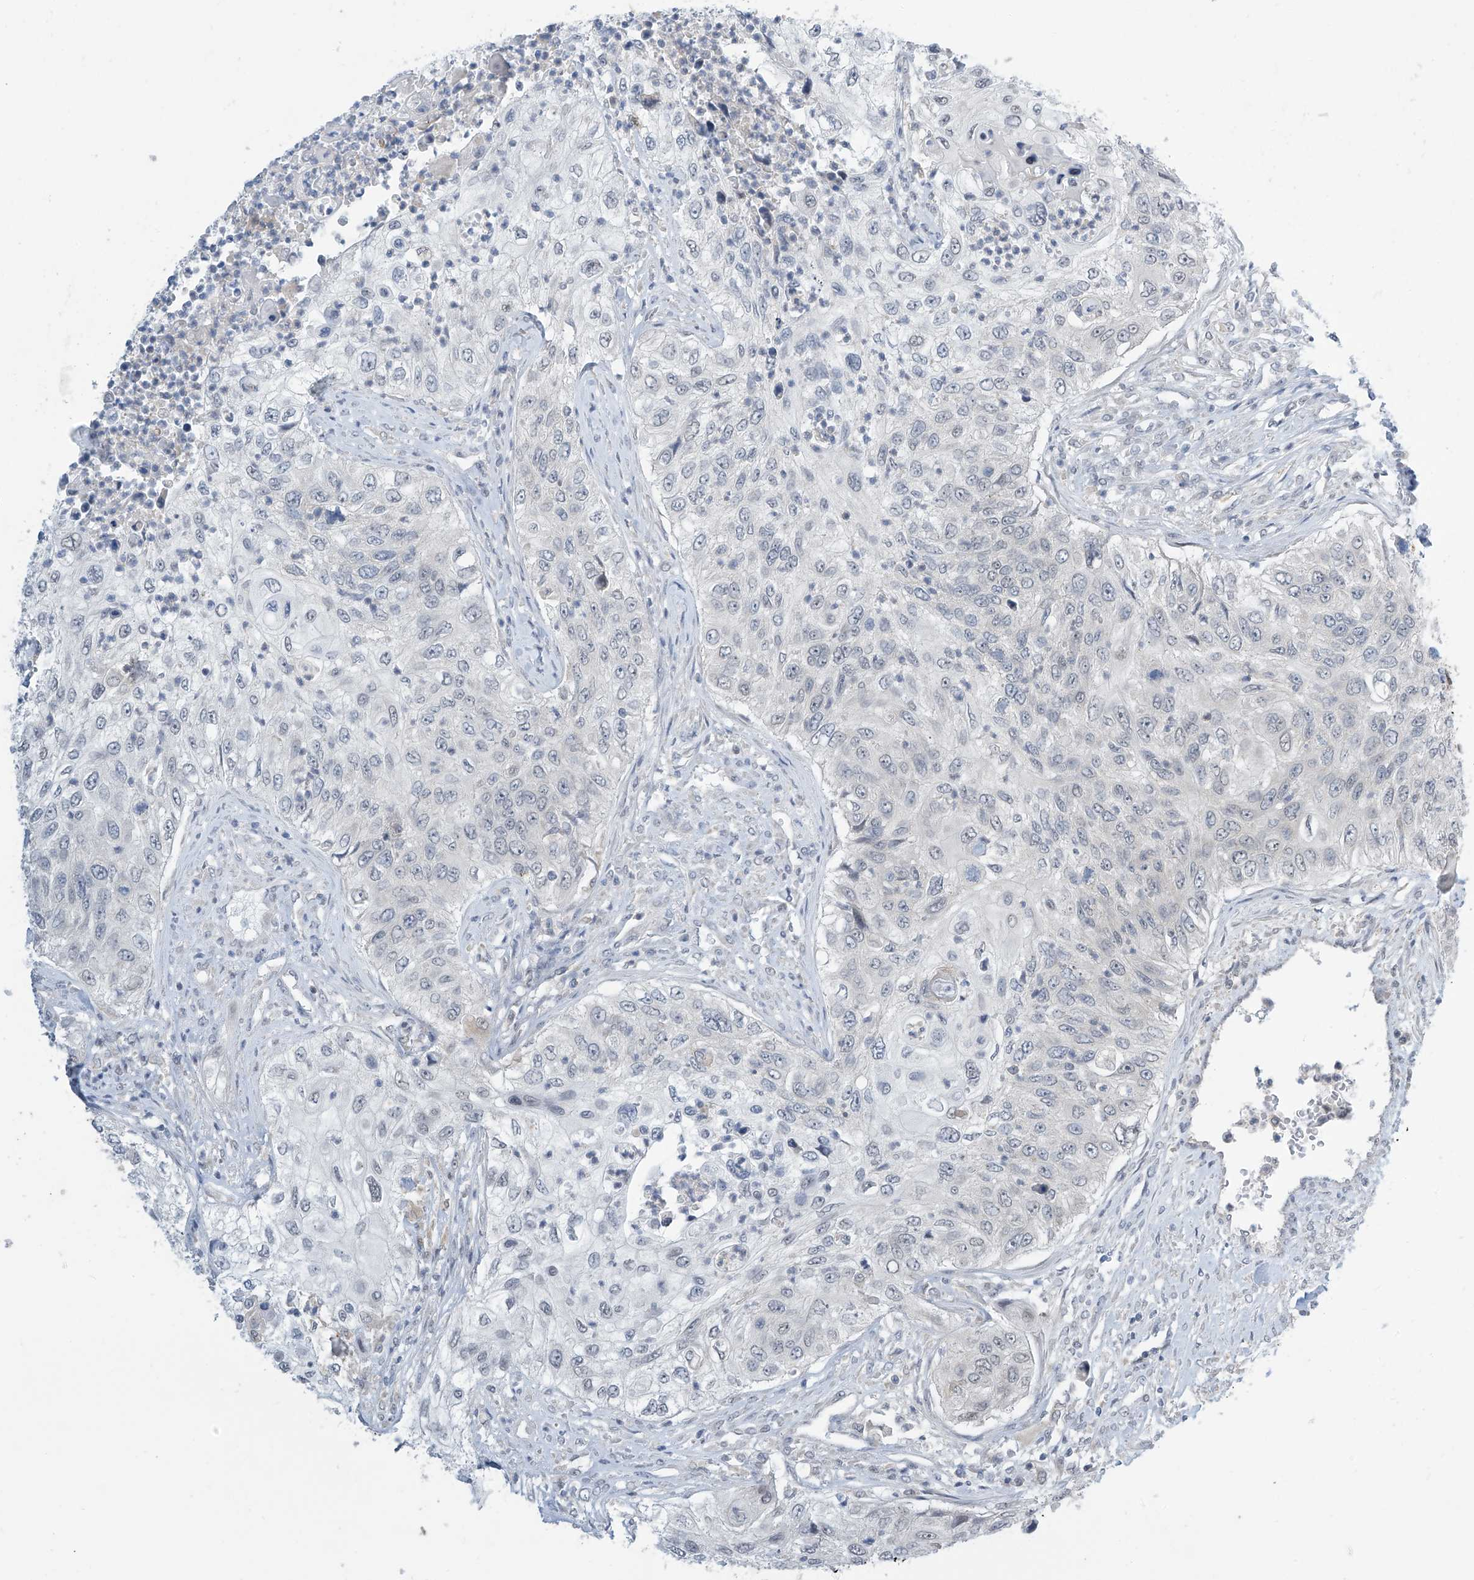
{"staining": {"intensity": "negative", "quantity": "none", "location": "none"}, "tissue": "urothelial cancer", "cell_type": "Tumor cells", "image_type": "cancer", "snomed": [{"axis": "morphology", "description": "Urothelial carcinoma, High grade"}, {"axis": "topography", "description": "Urinary bladder"}], "caption": "Histopathology image shows no significant protein staining in tumor cells of urothelial cancer.", "gene": "APLF", "patient": {"sex": "female", "age": 60}}